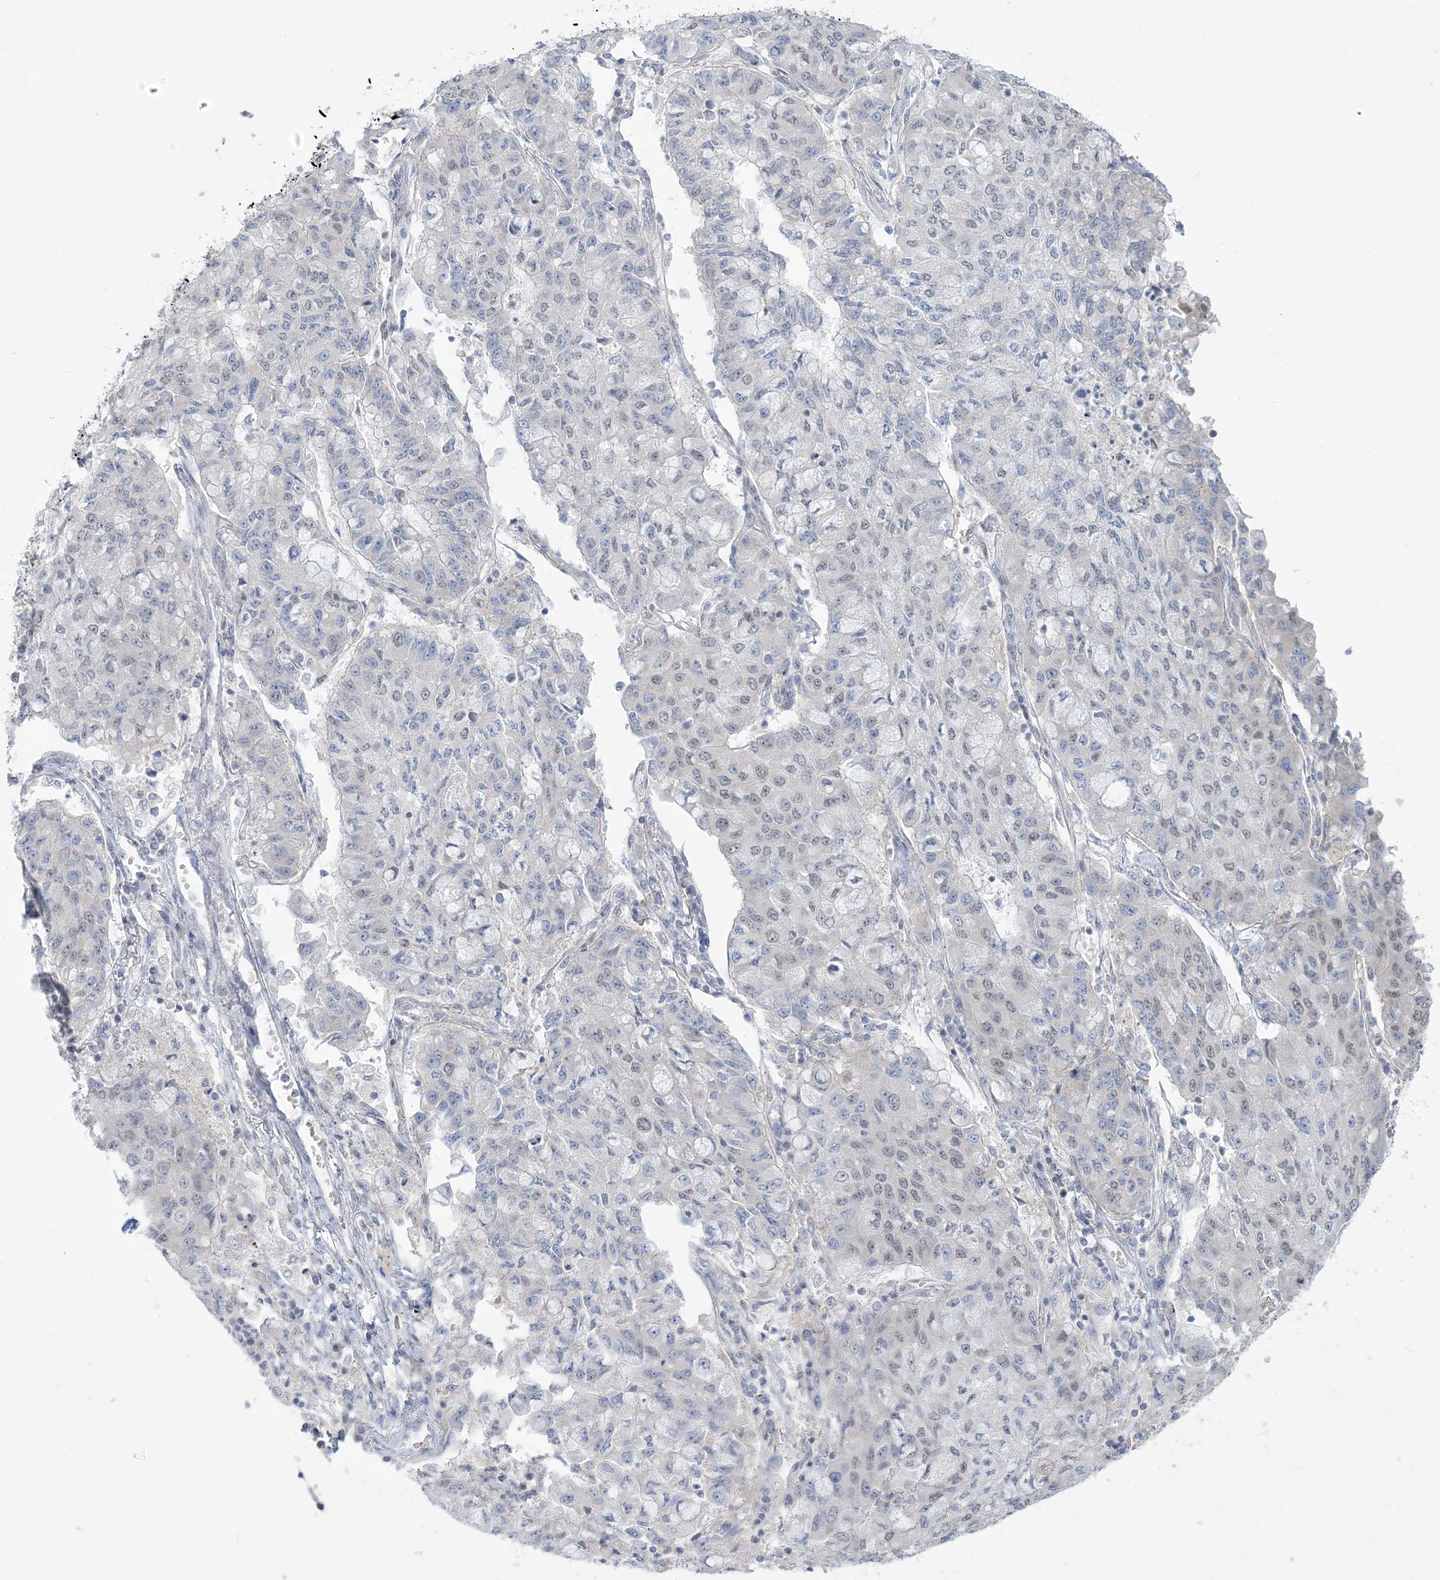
{"staining": {"intensity": "negative", "quantity": "none", "location": "none"}, "tissue": "lung cancer", "cell_type": "Tumor cells", "image_type": "cancer", "snomed": [{"axis": "morphology", "description": "Squamous cell carcinoma, NOS"}, {"axis": "topography", "description": "Lung"}], "caption": "Micrograph shows no protein positivity in tumor cells of lung cancer tissue.", "gene": "ANKS1A", "patient": {"sex": "male", "age": 74}}